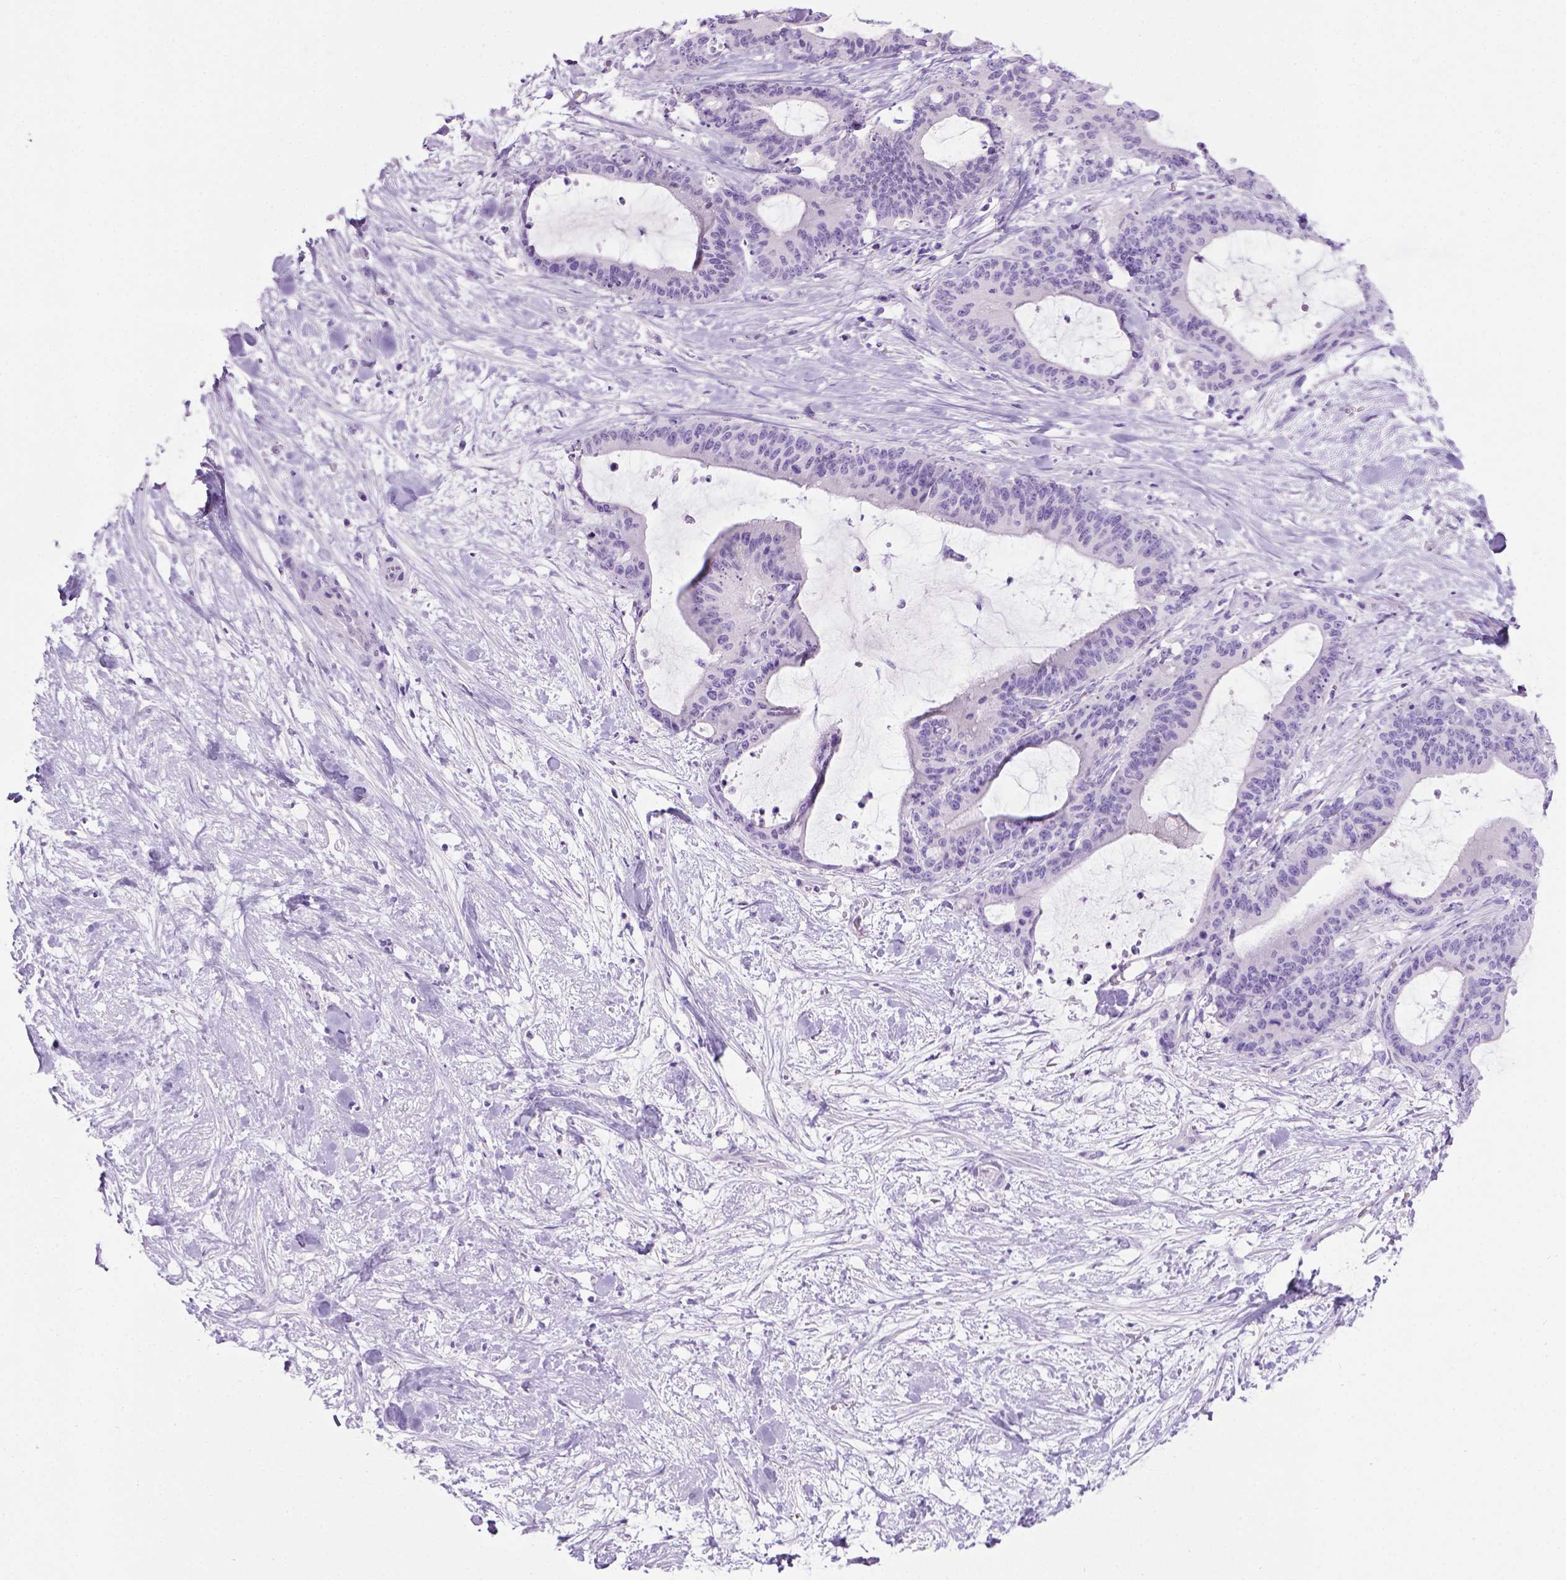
{"staining": {"intensity": "negative", "quantity": "none", "location": "none"}, "tissue": "liver cancer", "cell_type": "Tumor cells", "image_type": "cancer", "snomed": [{"axis": "morphology", "description": "Cholangiocarcinoma"}, {"axis": "topography", "description": "Liver"}], "caption": "Immunohistochemistry of liver cholangiocarcinoma shows no staining in tumor cells.", "gene": "LELP1", "patient": {"sex": "female", "age": 73}}